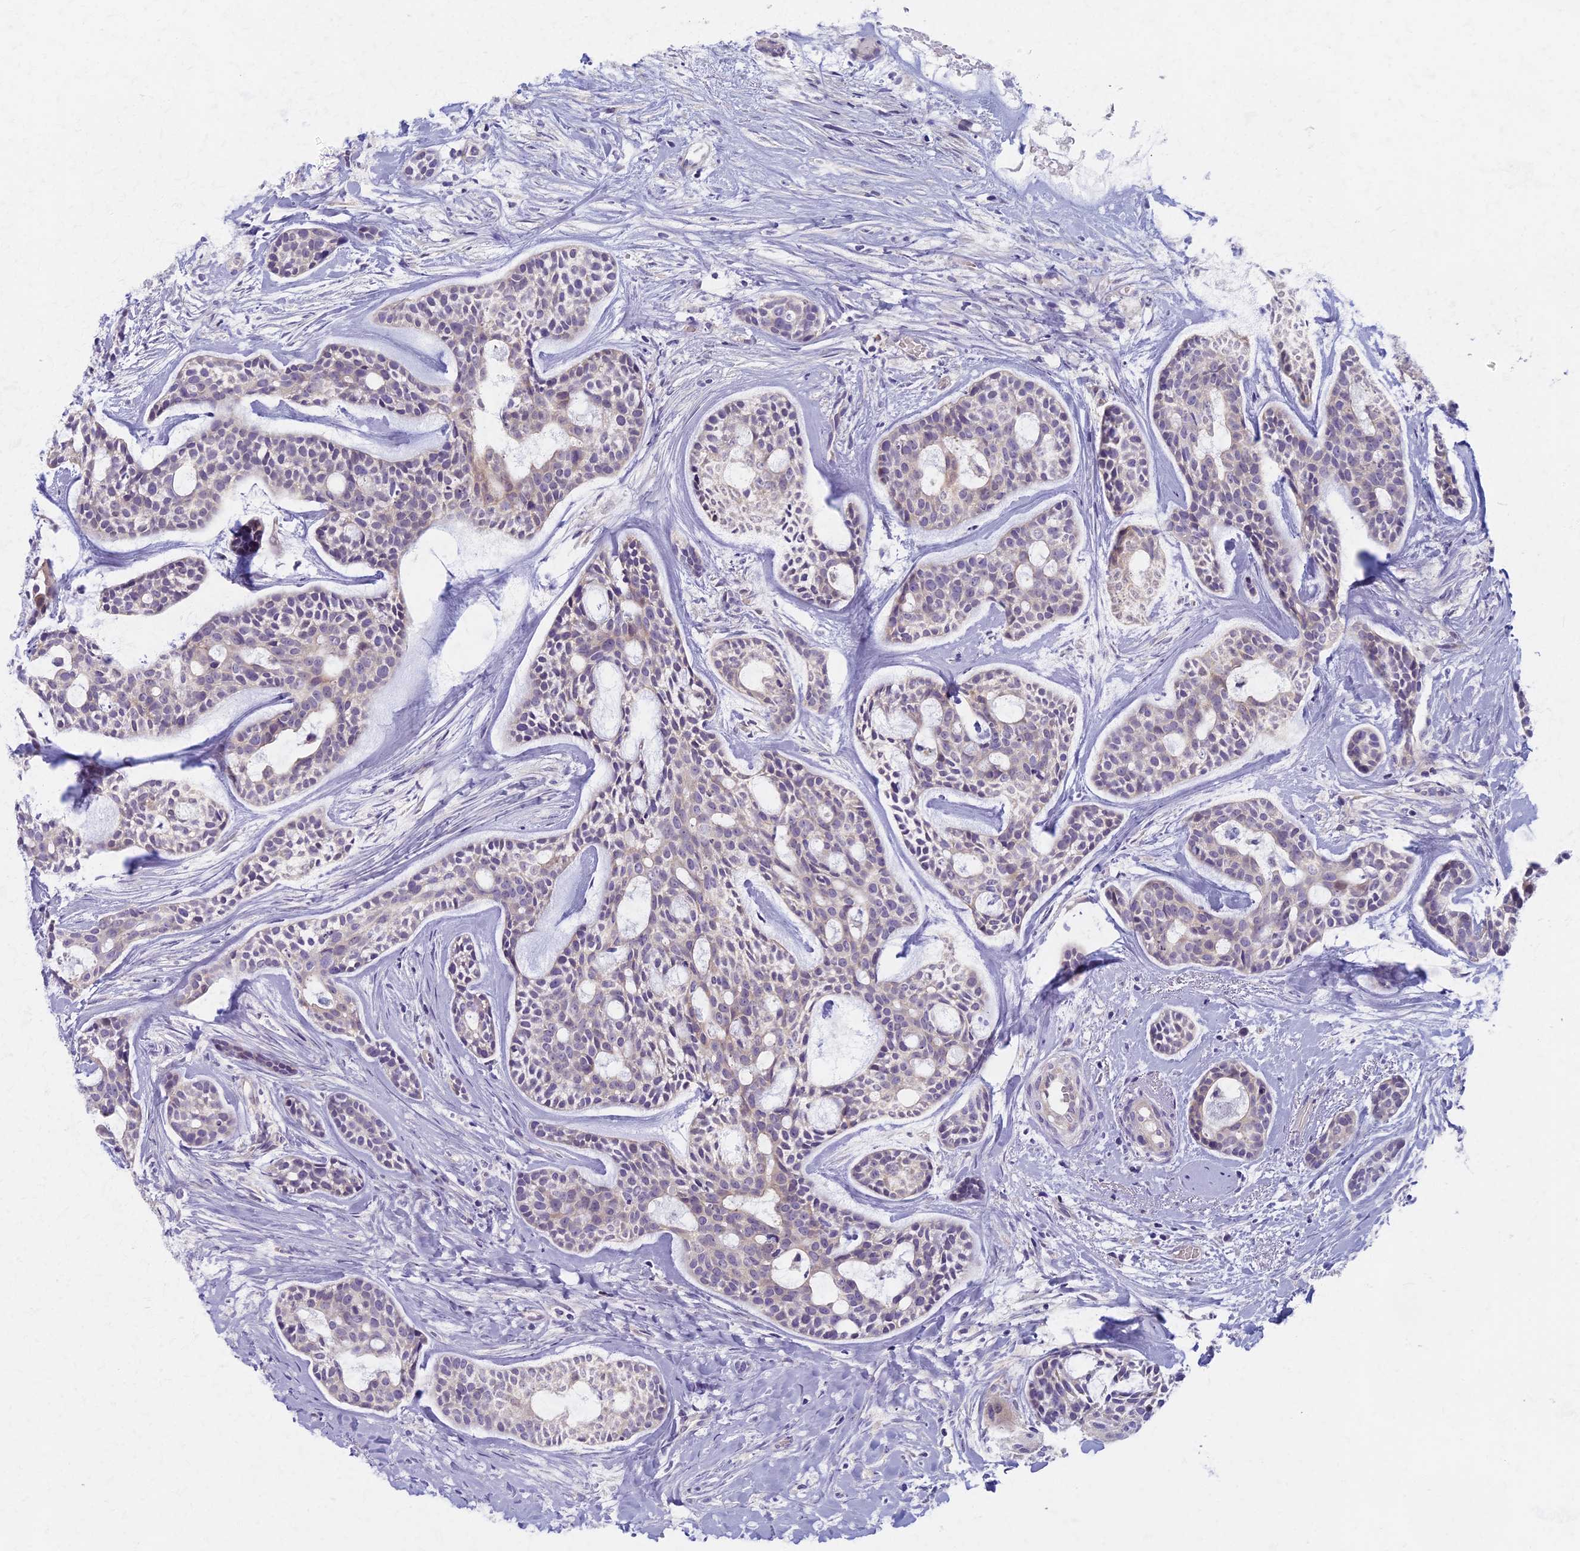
{"staining": {"intensity": "weak", "quantity": "<25%", "location": "cytoplasmic/membranous"}, "tissue": "head and neck cancer", "cell_type": "Tumor cells", "image_type": "cancer", "snomed": [{"axis": "morphology", "description": "Normal tissue, NOS"}, {"axis": "morphology", "description": "Adenocarcinoma, NOS"}, {"axis": "topography", "description": "Subcutis"}, {"axis": "topography", "description": "Nasopharynx"}, {"axis": "topography", "description": "Head-Neck"}], "caption": "Immunohistochemistry (IHC) photomicrograph of human adenocarcinoma (head and neck) stained for a protein (brown), which displays no positivity in tumor cells. The staining was performed using DAB to visualize the protein expression in brown, while the nuclei were stained in blue with hematoxylin (Magnification: 20x).", "gene": "AP4E1", "patient": {"sex": "female", "age": 73}}